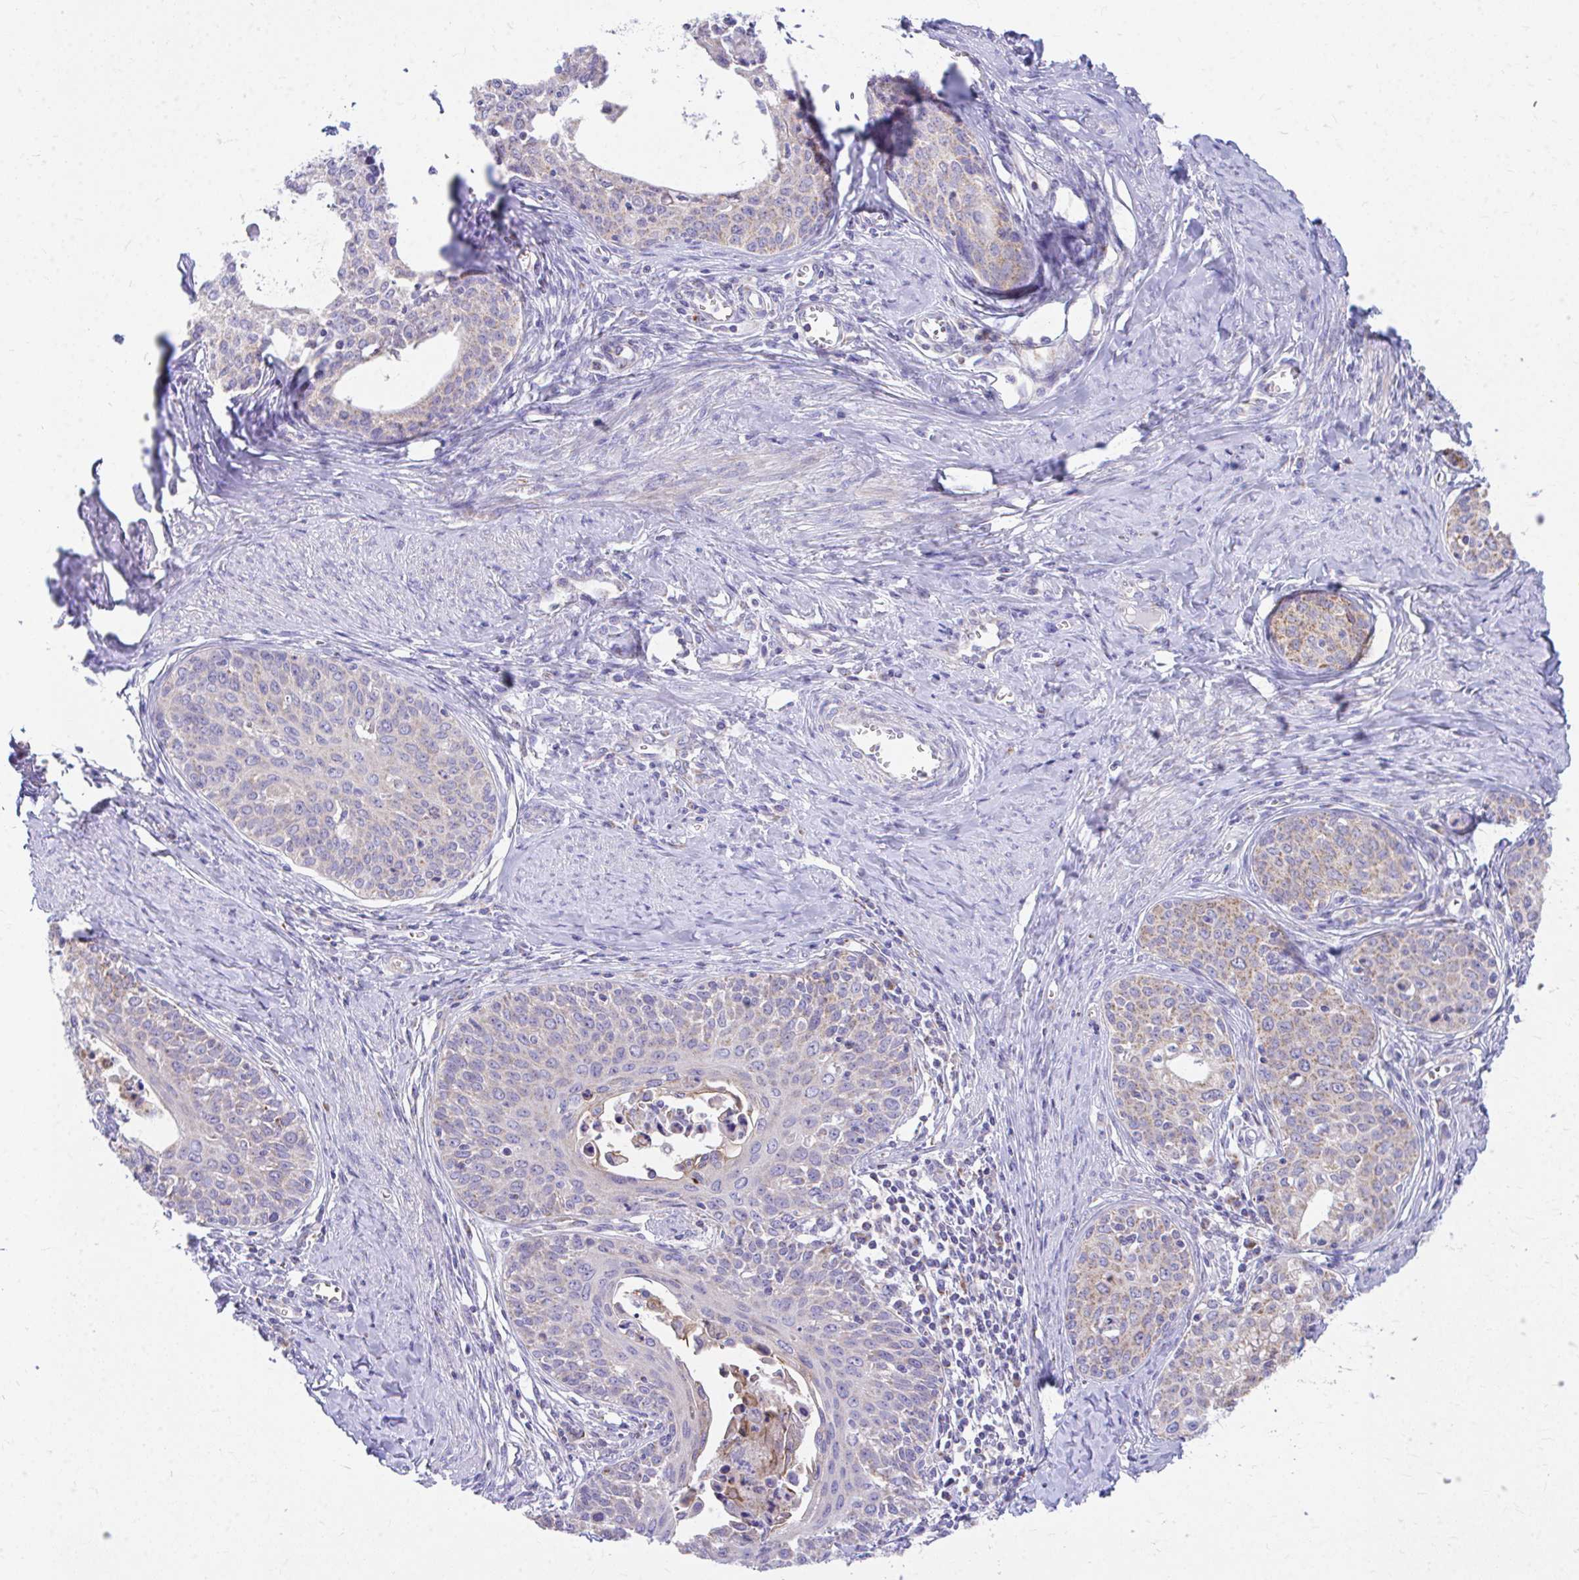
{"staining": {"intensity": "weak", "quantity": "25%-75%", "location": "cytoplasmic/membranous"}, "tissue": "cervical cancer", "cell_type": "Tumor cells", "image_type": "cancer", "snomed": [{"axis": "morphology", "description": "Squamous cell carcinoma, NOS"}, {"axis": "morphology", "description": "Adenocarcinoma, NOS"}, {"axis": "topography", "description": "Cervix"}], "caption": "This histopathology image reveals IHC staining of adenocarcinoma (cervical), with low weak cytoplasmic/membranous expression in approximately 25%-75% of tumor cells.", "gene": "MRPL19", "patient": {"sex": "female", "age": 52}}